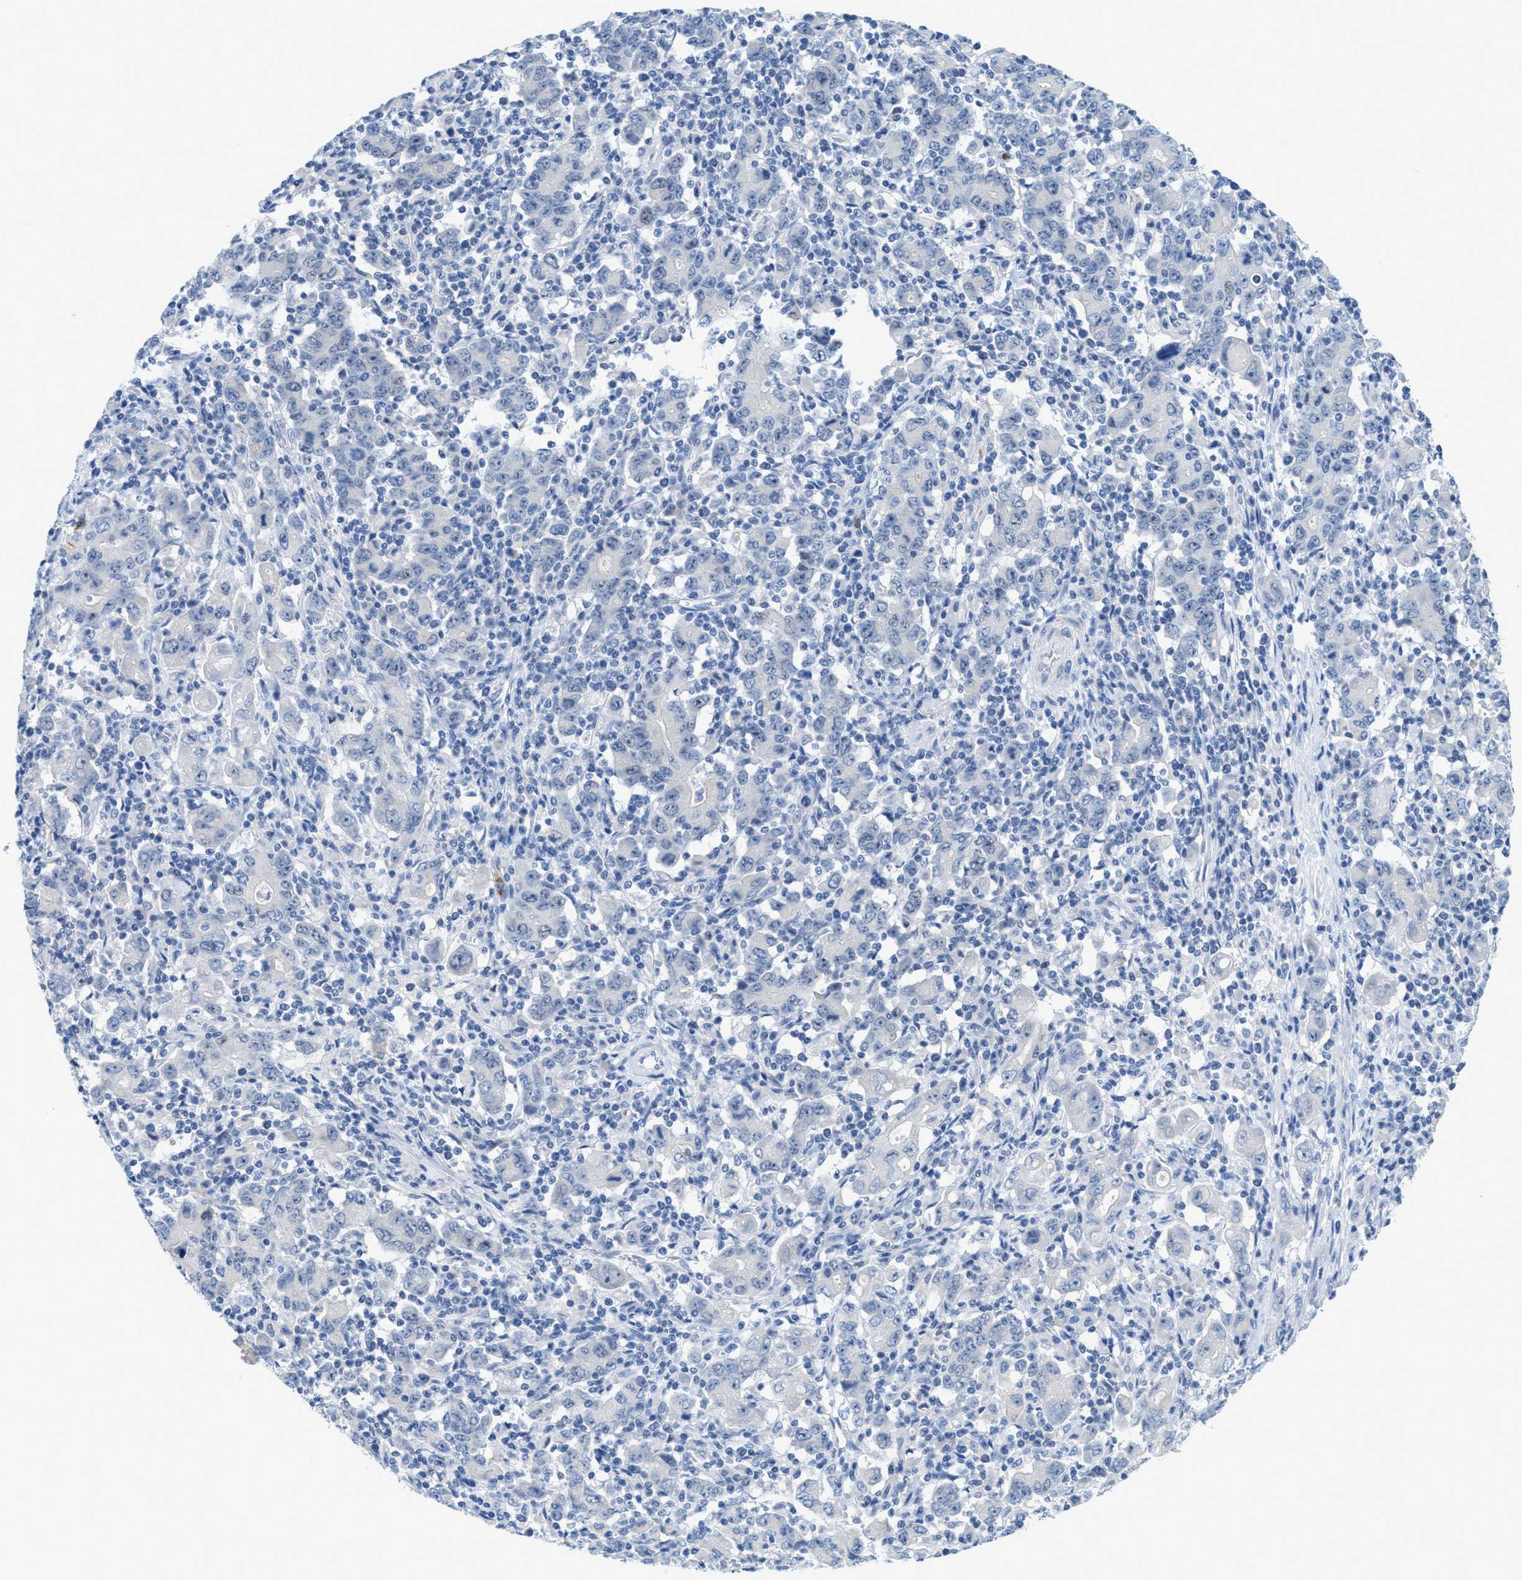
{"staining": {"intensity": "negative", "quantity": "none", "location": "none"}, "tissue": "stomach cancer", "cell_type": "Tumor cells", "image_type": "cancer", "snomed": [{"axis": "morphology", "description": "Adenocarcinoma, NOS"}, {"axis": "topography", "description": "Stomach, upper"}], "caption": "This is an immunohistochemistry (IHC) image of adenocarcinoma (stomach). There is no staining in tumor cells.", "gene": "CMTM1", "patient": {"sex": "male", "age": 69}}